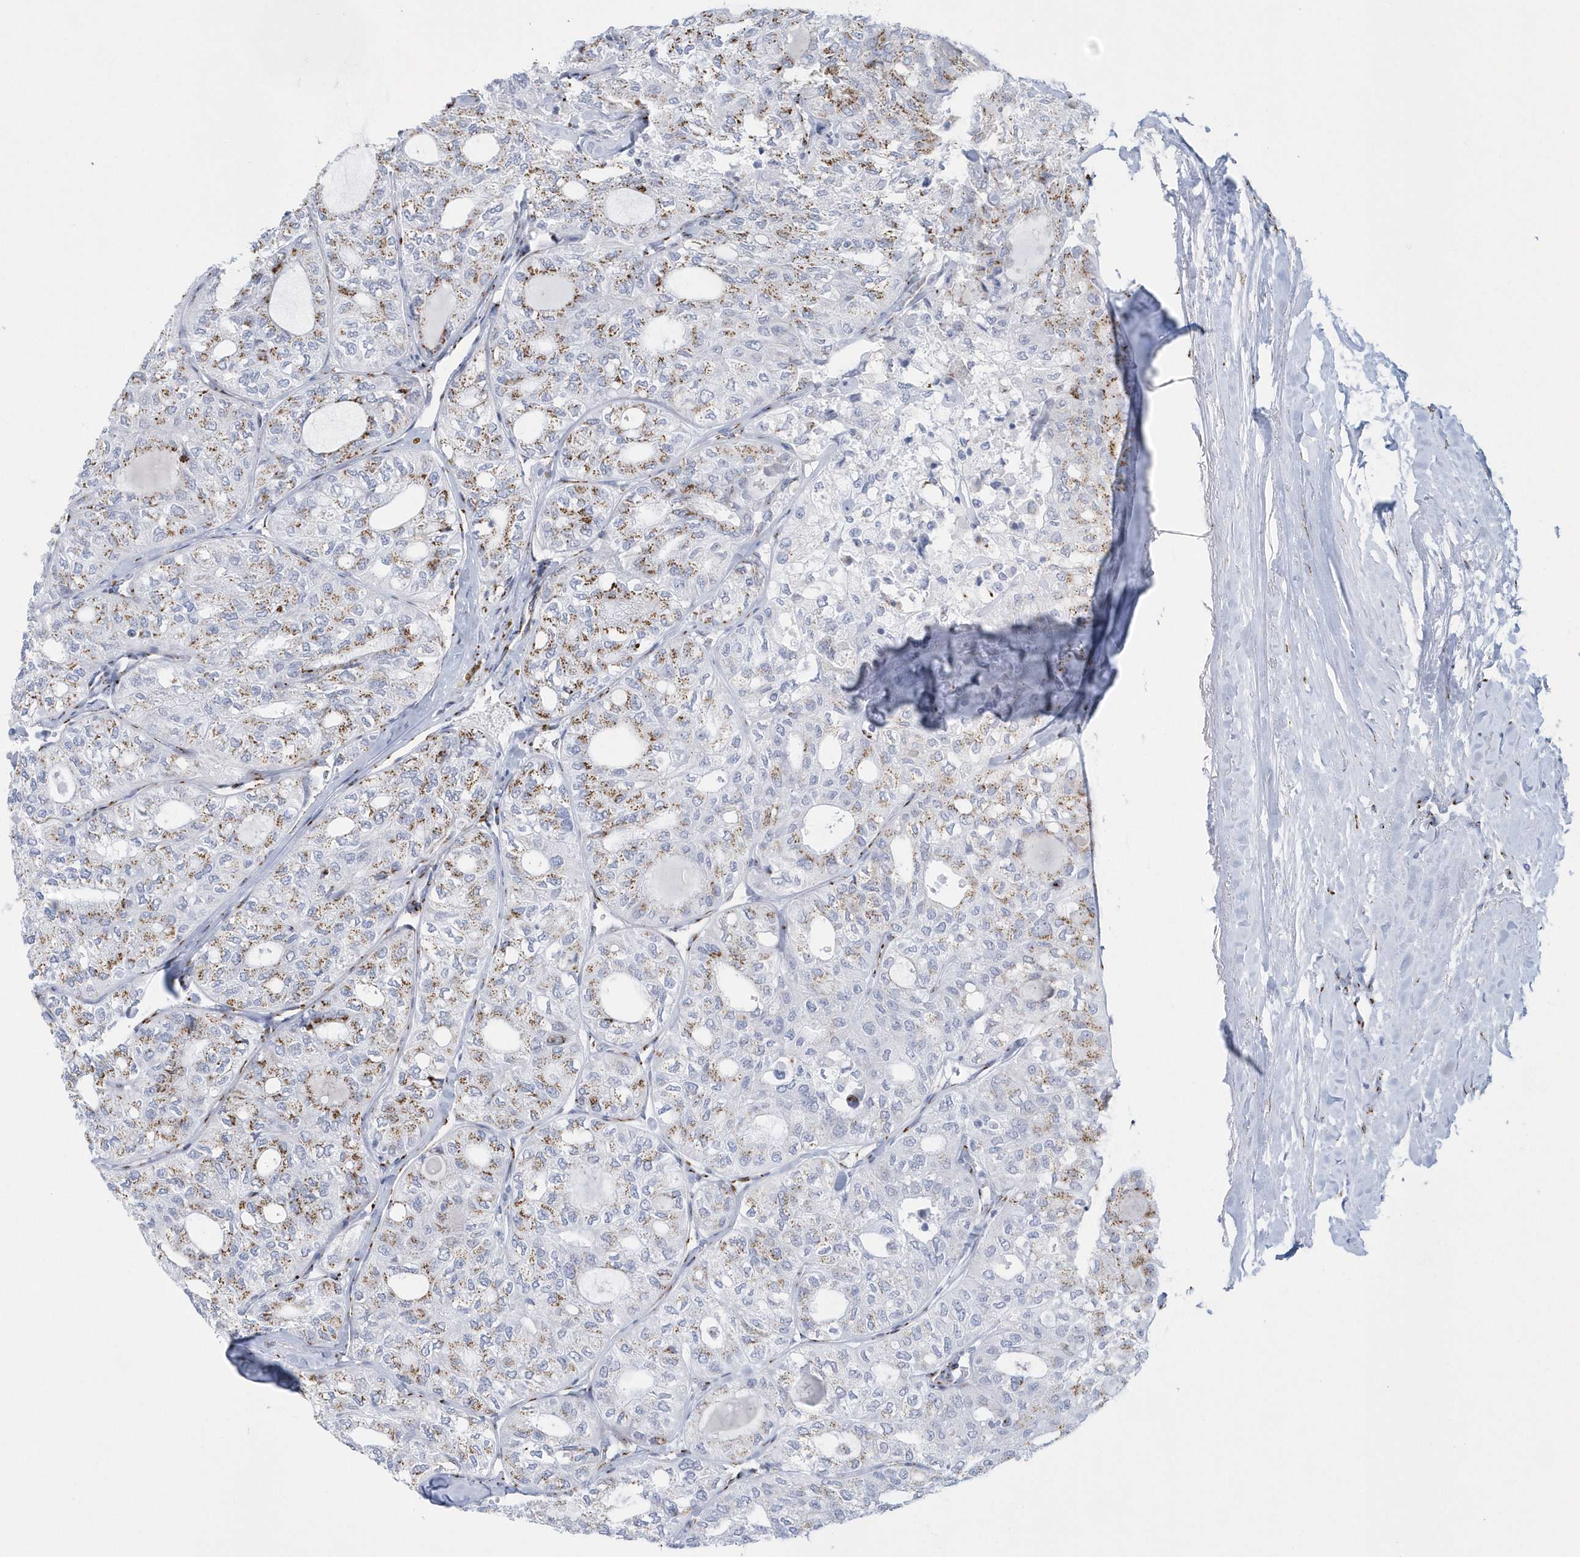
{"staining": {"intensity": "moderate", "quantity": "25%-75%", "location": "cytoplasmic/membranous"}, "tissue": "thyroid cancer", "cell_type": "Tumor cells", "image_type": "cancer", "snomed": [{"axis": "morphology", "description": "Follicular adenoma carcinoma, NOS"}, {"axis": "topography", "description": "Thyroid gland"}], "caption": "This is a histology image of IHC staining of thyroid follicular adenoma carcinoma, which shows moderate staining in the cytoplasmic/membranous of tumor cells.", "gene": "SLX9", "patient": {"sex": "male", "age": 75}}